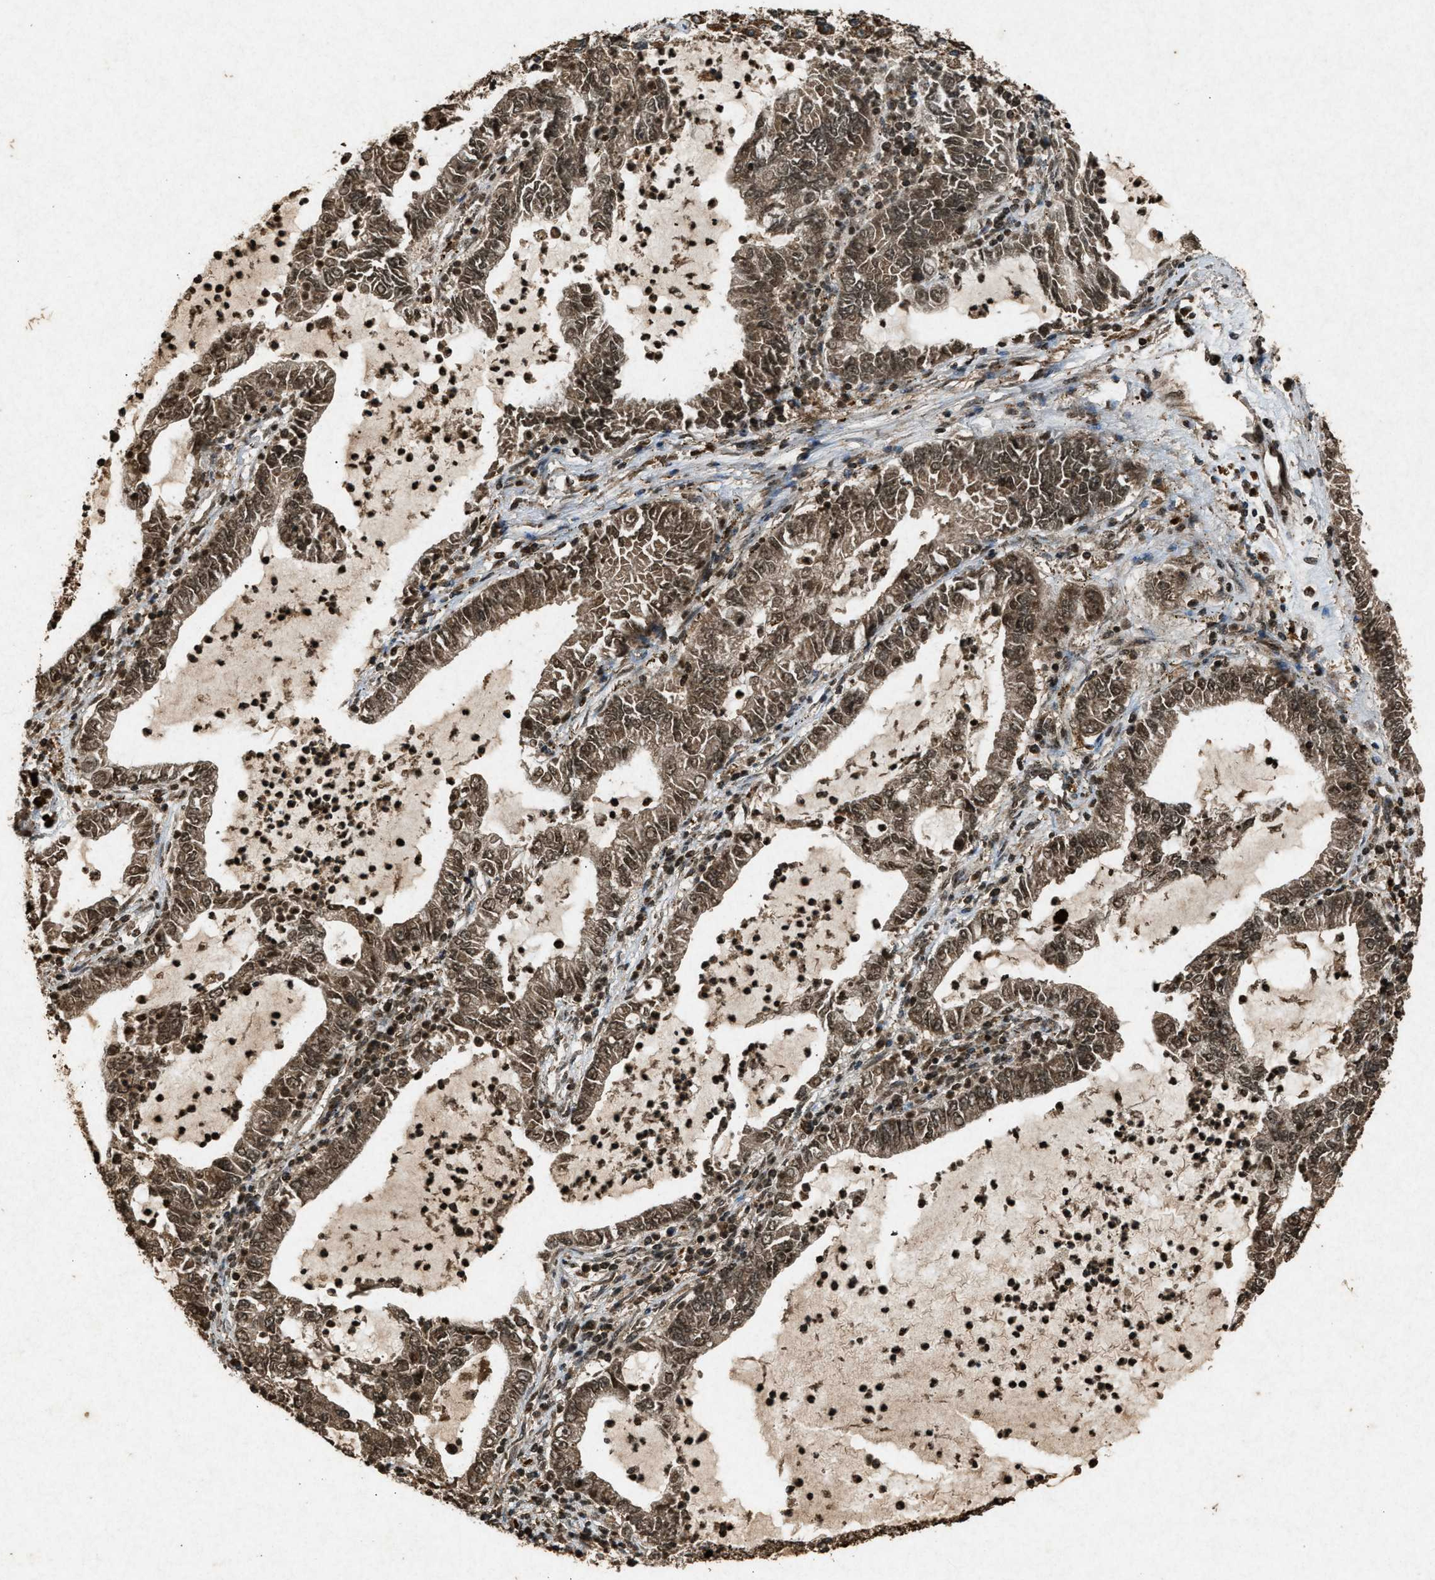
{"staining": {"intensity": "strong", "quantity": ">75%", "location": "cytoplasmic/membranous,nuclear"}, "tissue": "lung cancer", "cell_type": "Tumor cells", "image_type": "cancer", "snomed": [{"axis": "morphology", "description": "Adenocarcinoma, NOS"}, {"axis": "topography", "description": "Lung"}], "caption": "Immunohistochemistry (IHC) (DAB (3,3'-diaminobenzidine)) staining of lung cancer (adenocarcinoma) reveals strong cytoplasmic/membranous and nuclear protein expression in about >75% of tumor cells.", "gene": "OAS1", "patient": {"sex": "female", "age": 51}}